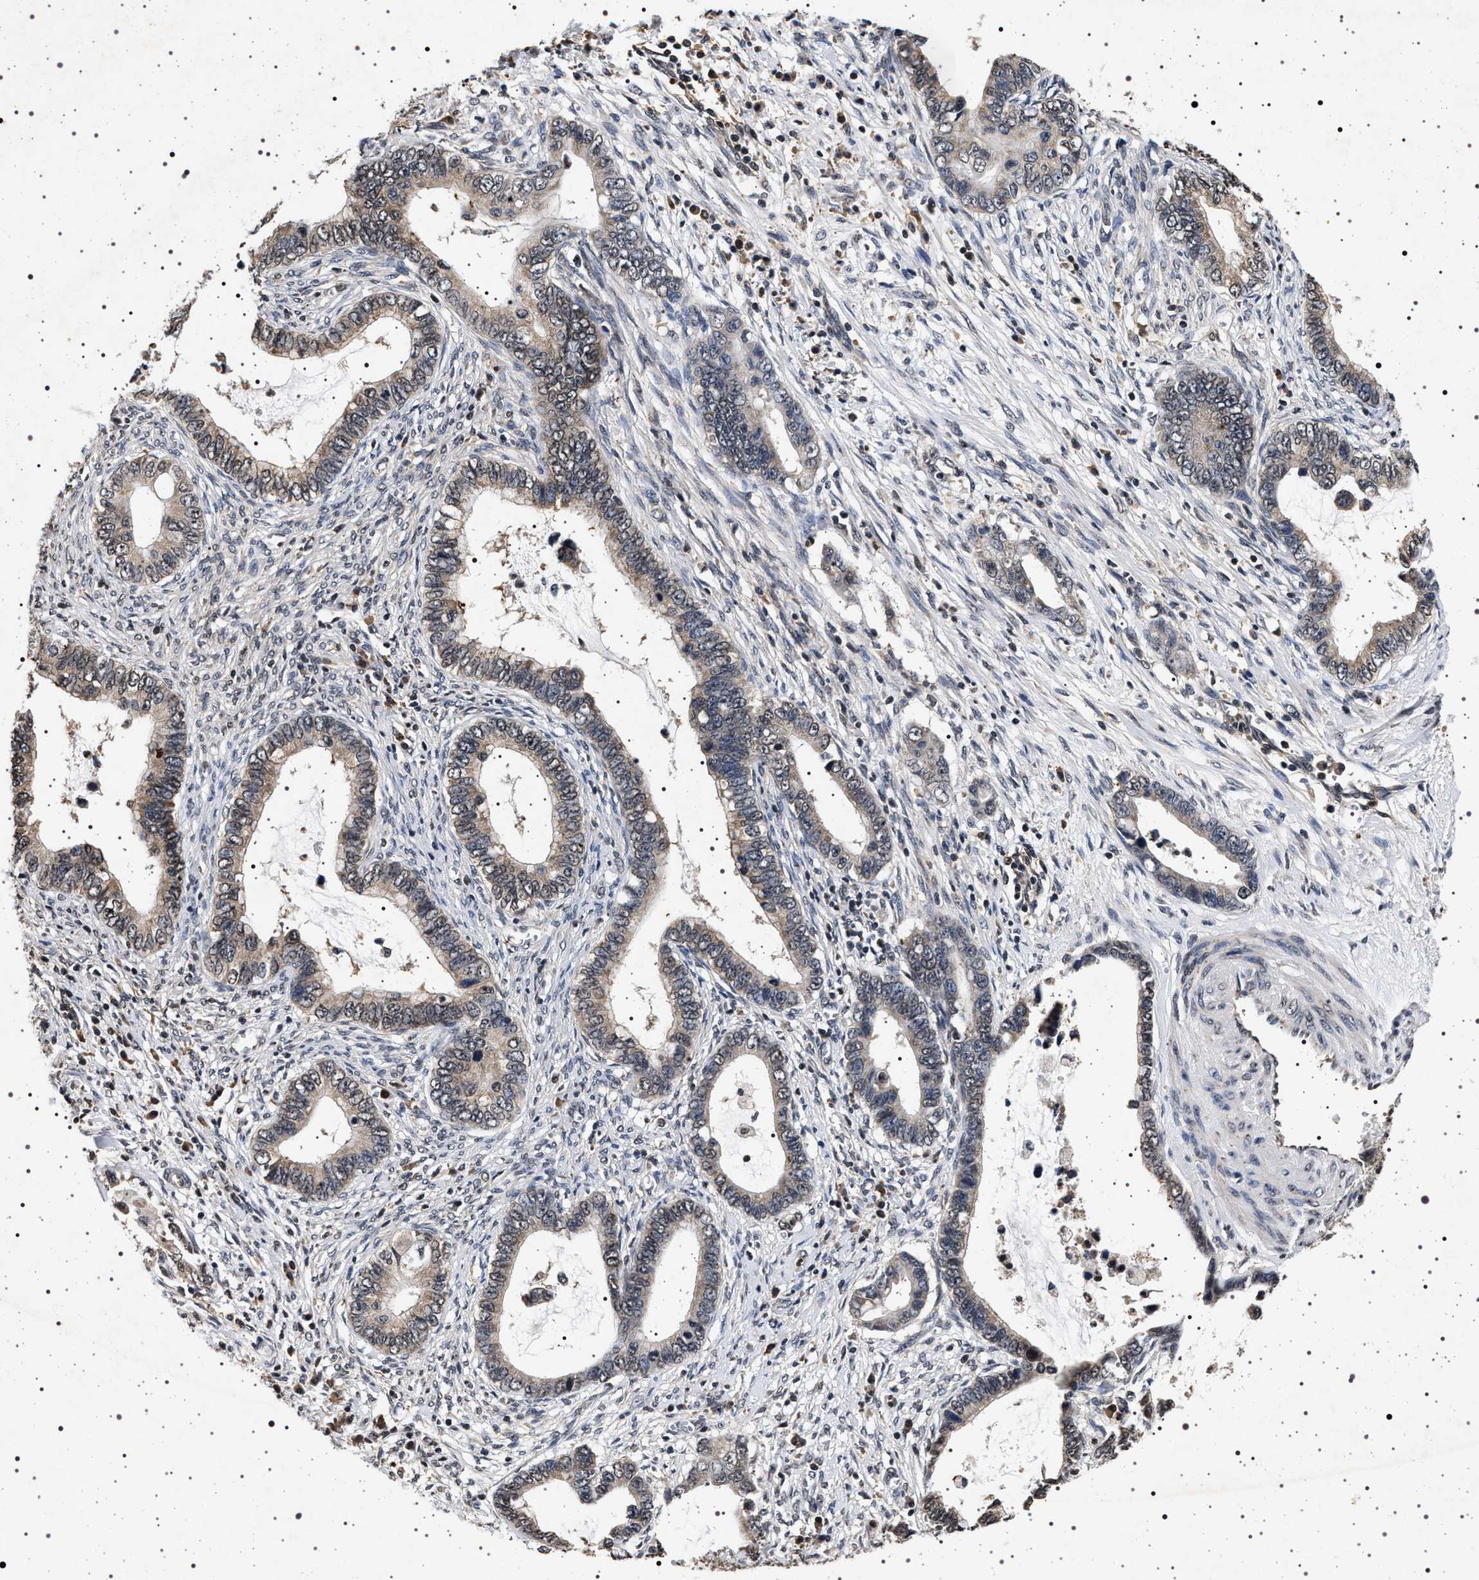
{"staining": {"intensity": "weak", "quantity": ">75%", "location": "cytoplasmic/membranous"}, "tissue": "cervical cancer", "cell_type": "Tumor cells", "image_type": "cancer", "snomed": [{"axis": "morphology", "description": "Adenocarcinoma, NOS"}, {"axis": "topography", "description": "Cervix"}], "caption": "An immunohistochemistry photomicrograph of tumor tissue is shown. Protein staining in brown shows weak cytoplasmic/membranous positivity in adenocarcinoma (cervical) within tumor cells.", "gene": "CDKN1B", "patient": {"sex": "female", "age": 44}}